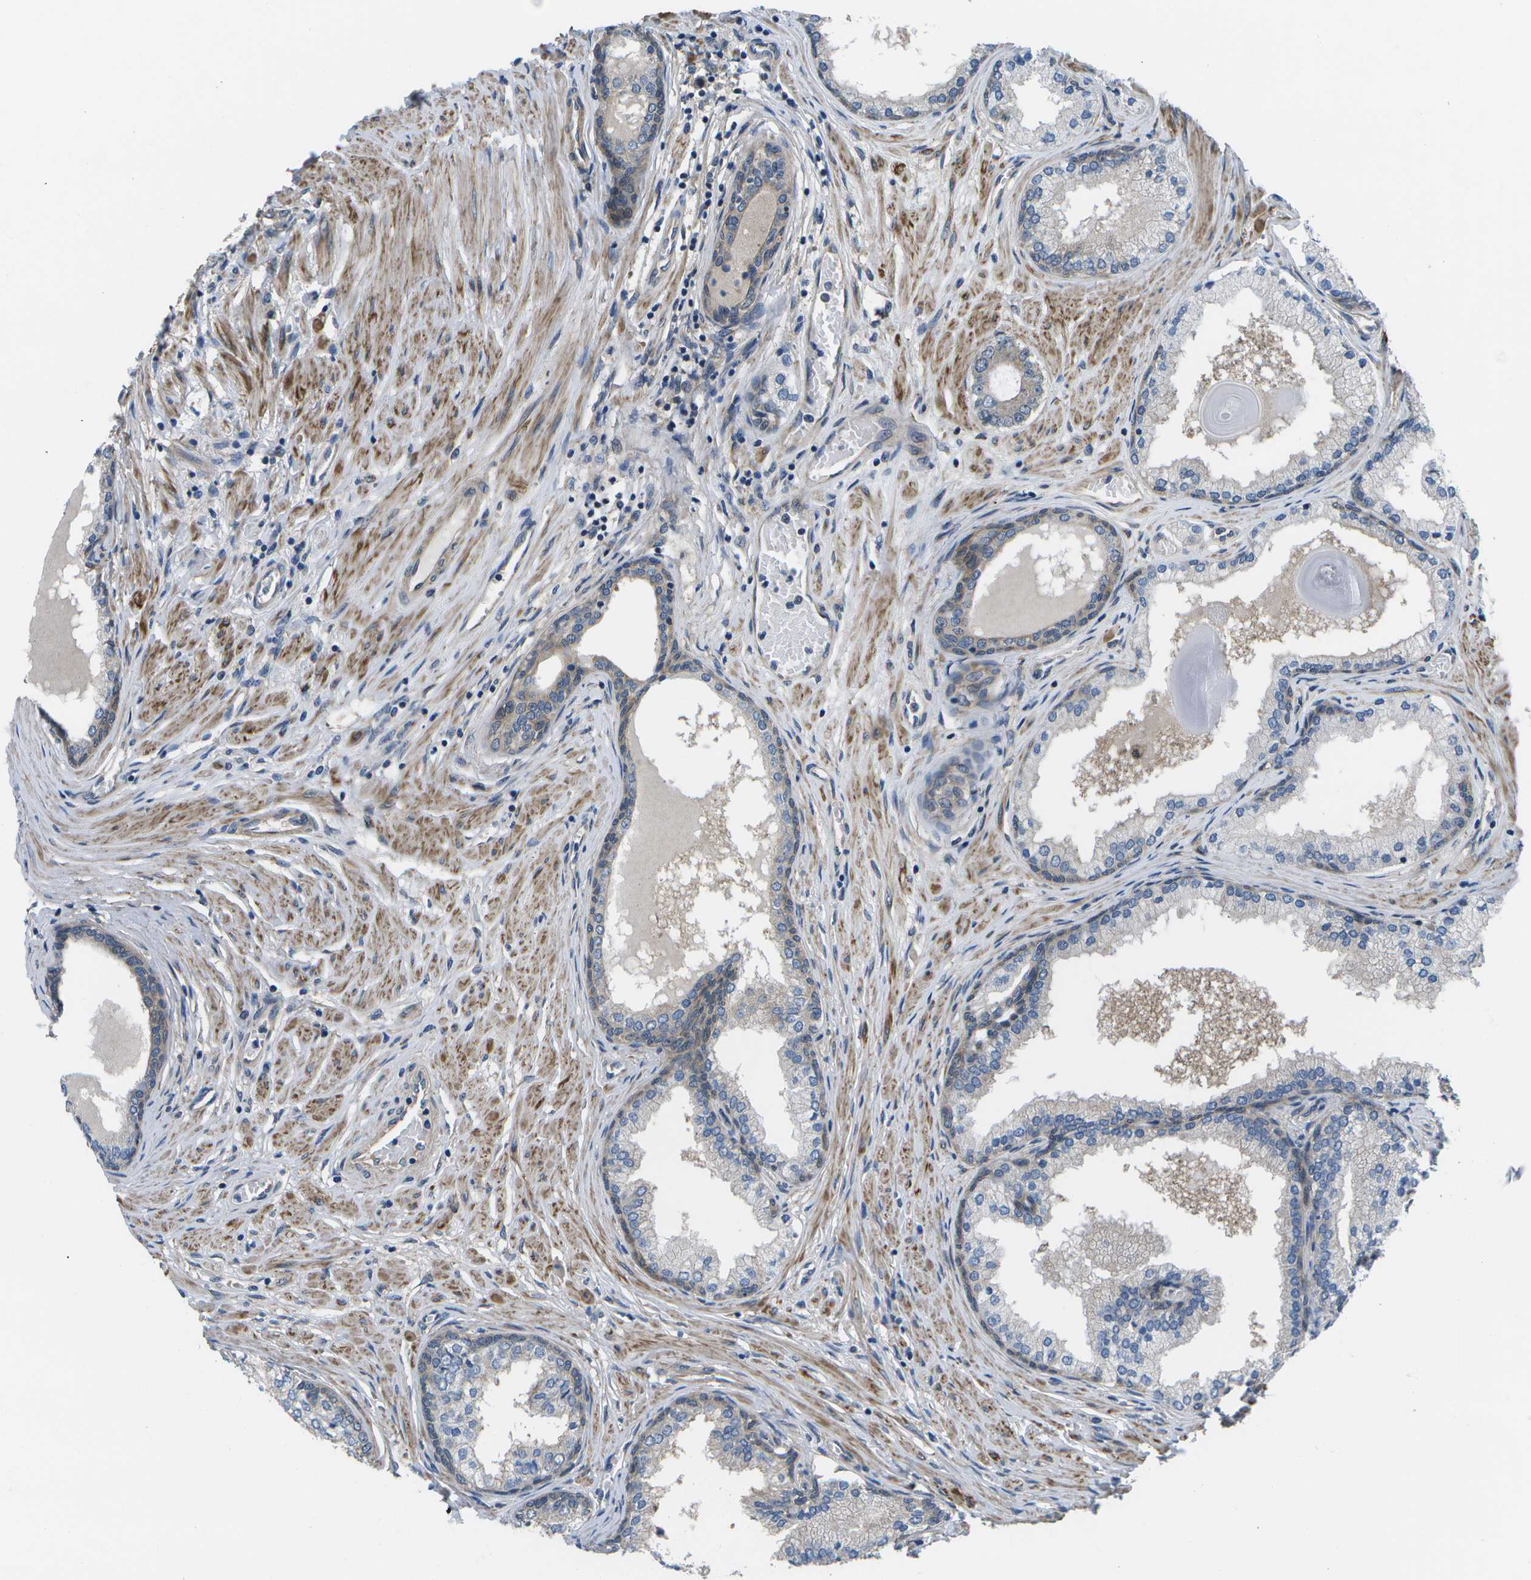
{"staining": {"intensity": "weak", "quantity": "<25%", "location": "cytoplasmic/membranous"}, "tissue": "prostate cancer", "cell_type": "Tumor cells", "image_type": "cancer", "snomed": [{"axis": "morphology", "description": "Adenocarcinoma, Low grade"}, {"axis": "topography", "description": "Prostate"}], "caption": "Immunohistochemistry micrograph of prostate cancer stained for a protein (brown), which demonstrates no staining in tumor cells.", "gene": "P3H1", "patient": {"sex": "male", "age": 63}}